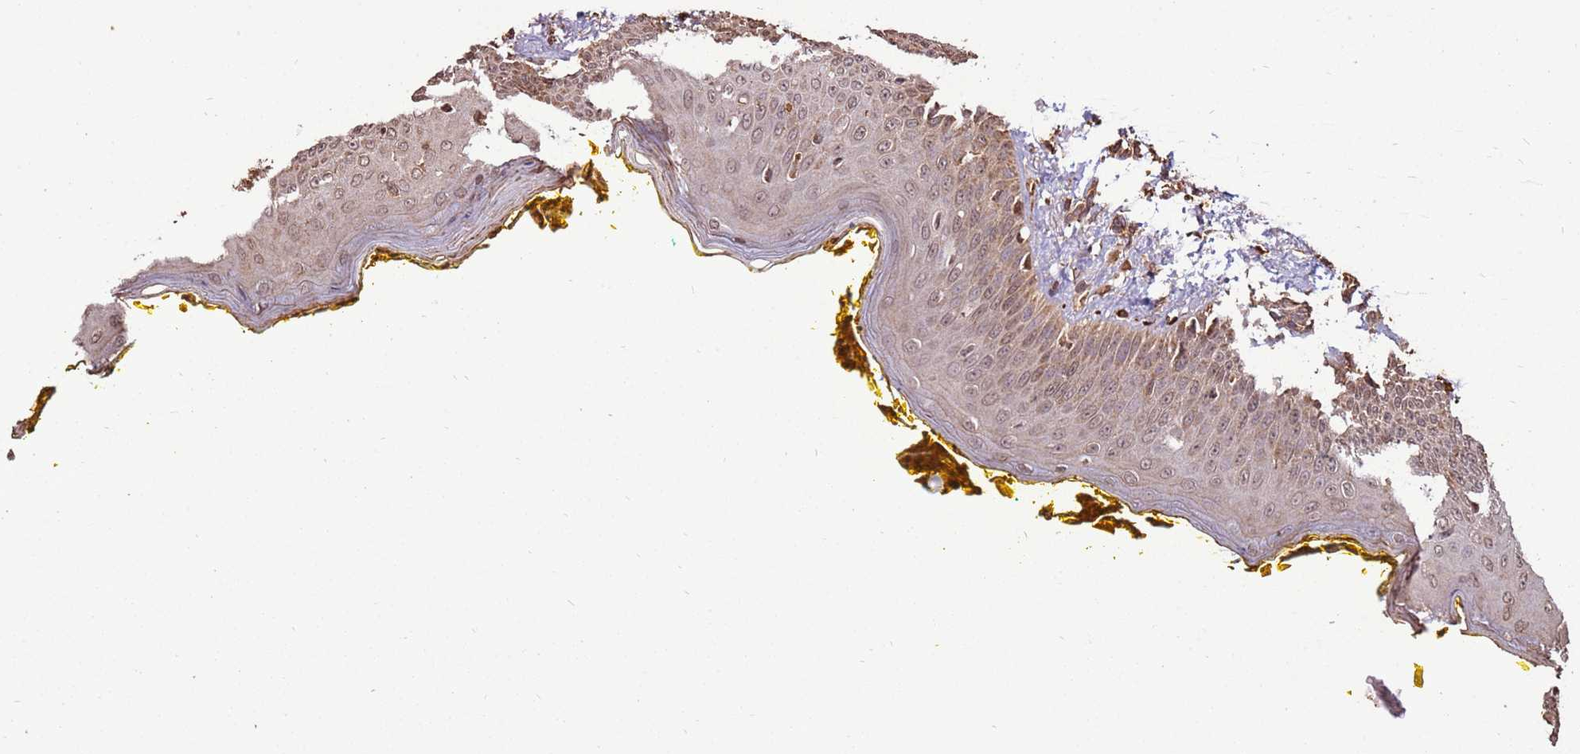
{"staining": {"intensity": "weak", "quantity": "25%-75%", "location": "cytoplasmic/membranous,nuclear"}, "tissue": "oral mucosa", "cell_type": "Squamous epithelial cells", "image_type": "normal", "snomed": [{"axis": "morphology", "description": "Normal tissue, NOS"}, {"axis": "topography", "description": "Oral tissue"}], "caption": "Squamous epithelial cells show weak cytoplasmic/membranous,nuclear positivity in about 25%-75% of cells in unremarkable oral mucosa. (brown staining indicates protein expression, while blue staining denotes nuclei).", "gene": "DDX59", "patient": {"sex": "female", "age": 70}}